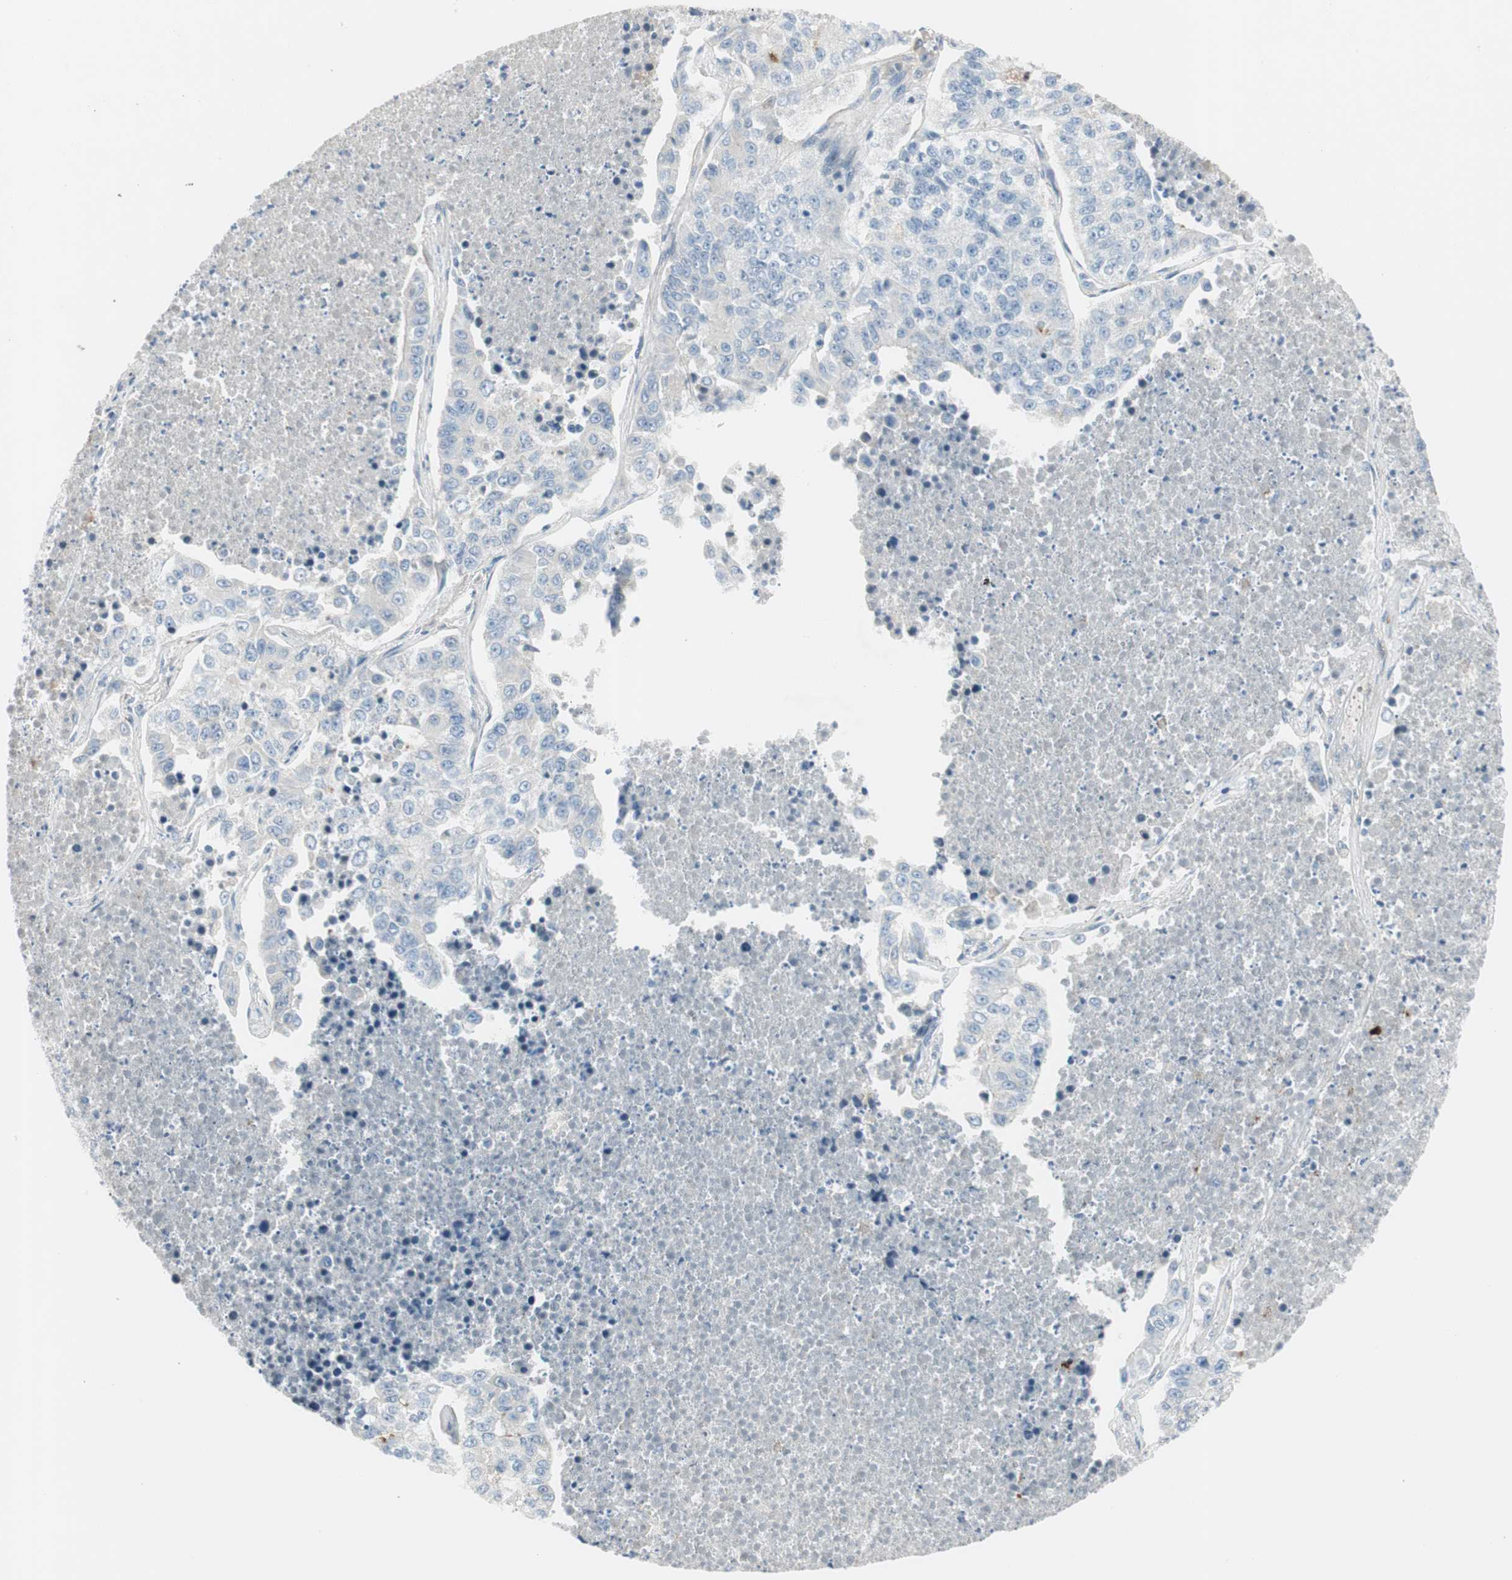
{"staining": {"intensity": "negative", "quantity": "none", "location": "none"}, "tissue": "lung cancer", "cell_type": "Tumor cells", "image_type": "cancer", "snomed": [{"axis": "morphology", "description": "Adenocarcinoma, NOS"}, {"axis": "topography", "description": "Lung"}], "caption": "Lung cancer was stained to show a protein in brown. There is no significant staining in tumor cells.", "gene": "CACNA2D1", "patient": {"sex": "male", "age": 49}}